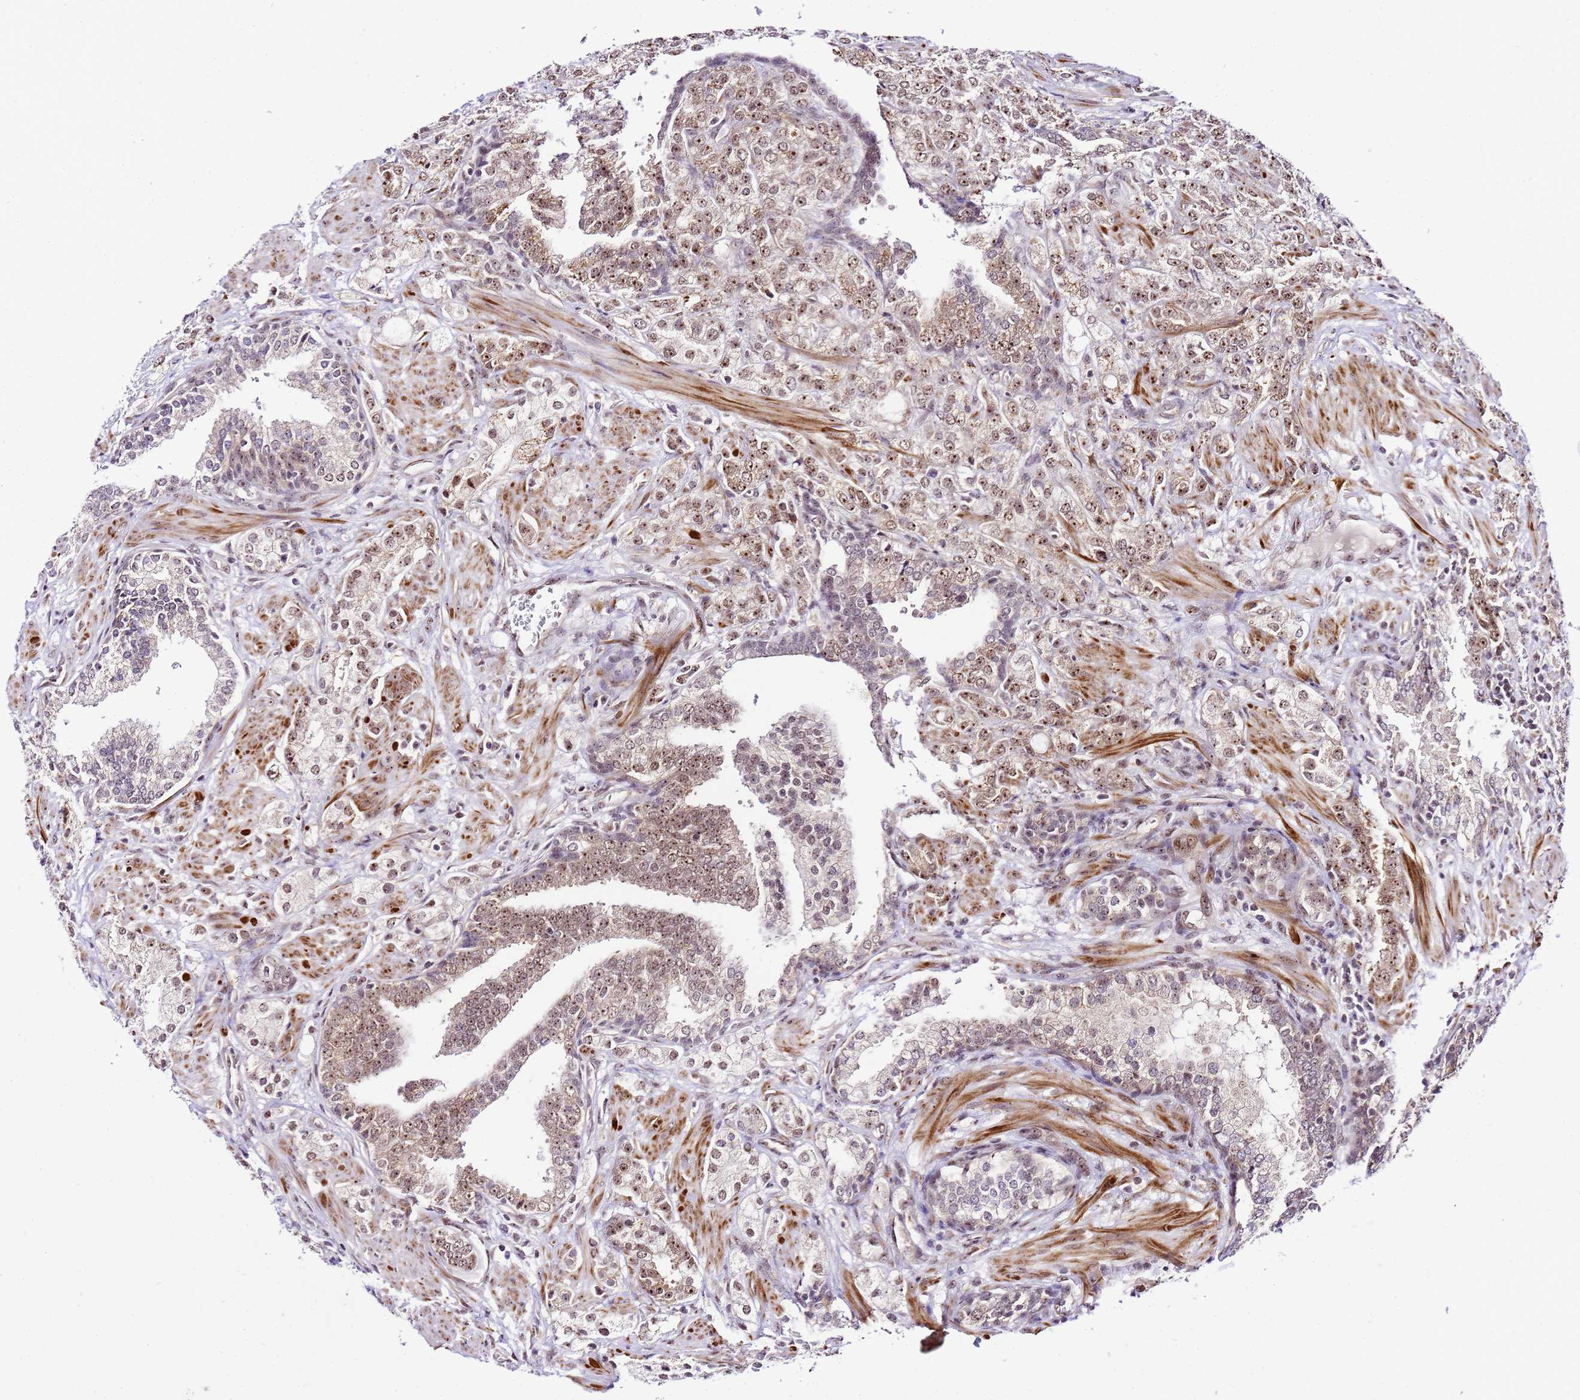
{"staining": {"intensity": "moderate", "quantity": ">75%", "location": "nuclear"}, "tissue": "prostate cancer", "cell_type": "Tumor cells", "image_type": "cancer", "snomed": [{"axis": "morphology", "description": "Adenocarcinoma, High grade"}, {"axis": "topography", "description": "Prostate"}], "caption": "A brown stain highlights moderate nuclear positivity of a protein in prostate cancer (adenocarcinoma (high-grade)) tumor cells.", "gene": "SLX4IP", "patient": {"sex": "male", "age": 50}}